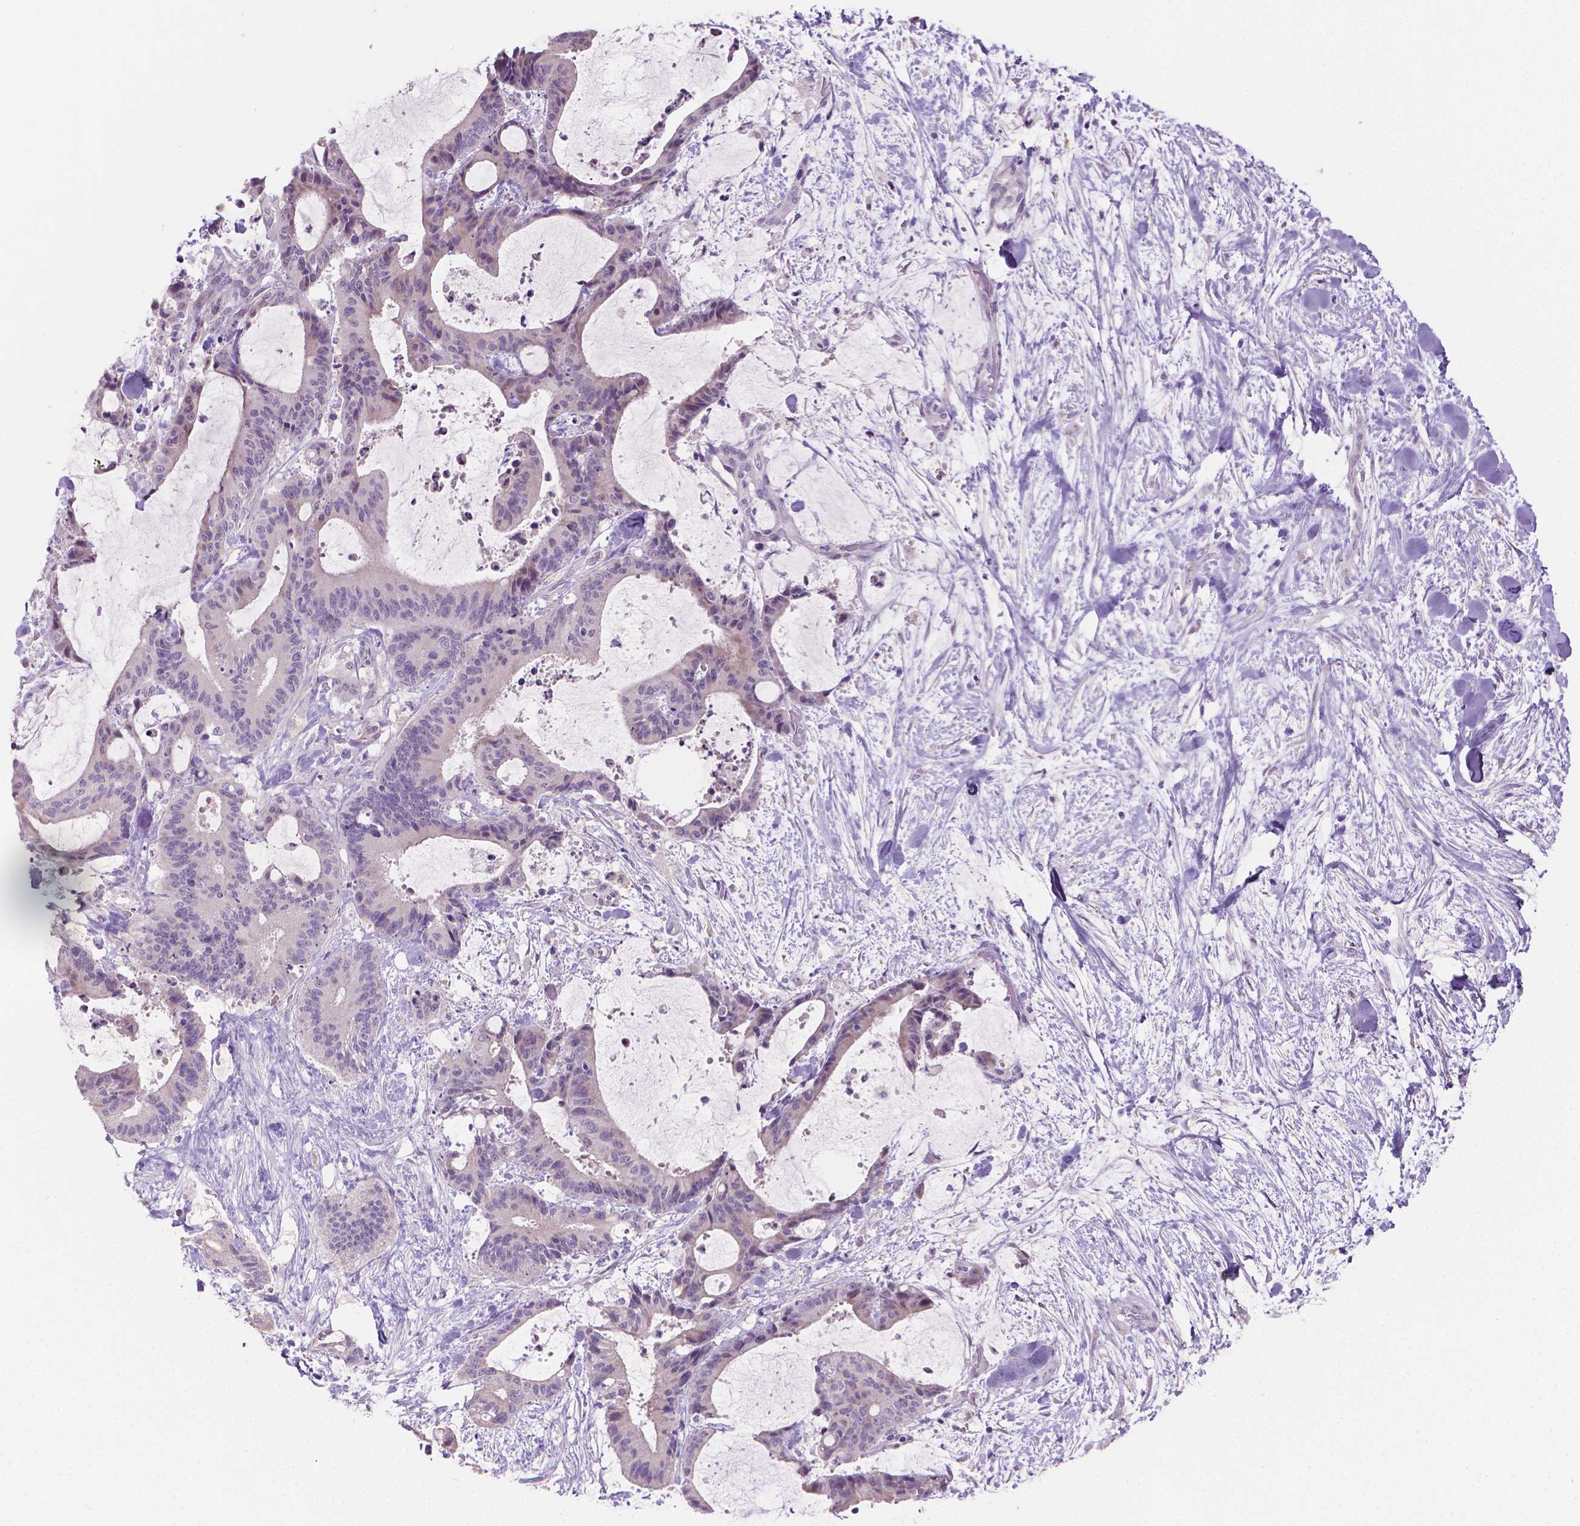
{"staining": {"intensity": "negative", "quantity": "none", "location": "none"}, "tissue": "liver cancer", "cell_type": "Tumor cells", "image_type": "cancer", "snomed": [{"axis": "morphology", "description": "Cholangiocarcinoma"}, {"axis": "topography", "description": "Liver"}], "caption": "High power microscopy image of an IHC histopathology image of cholangiocarcinoma (liver), revealing no significant positivity in tumor cells.", "gene": "GSDMA", "patient": {"sex": "female", "age": 73}}